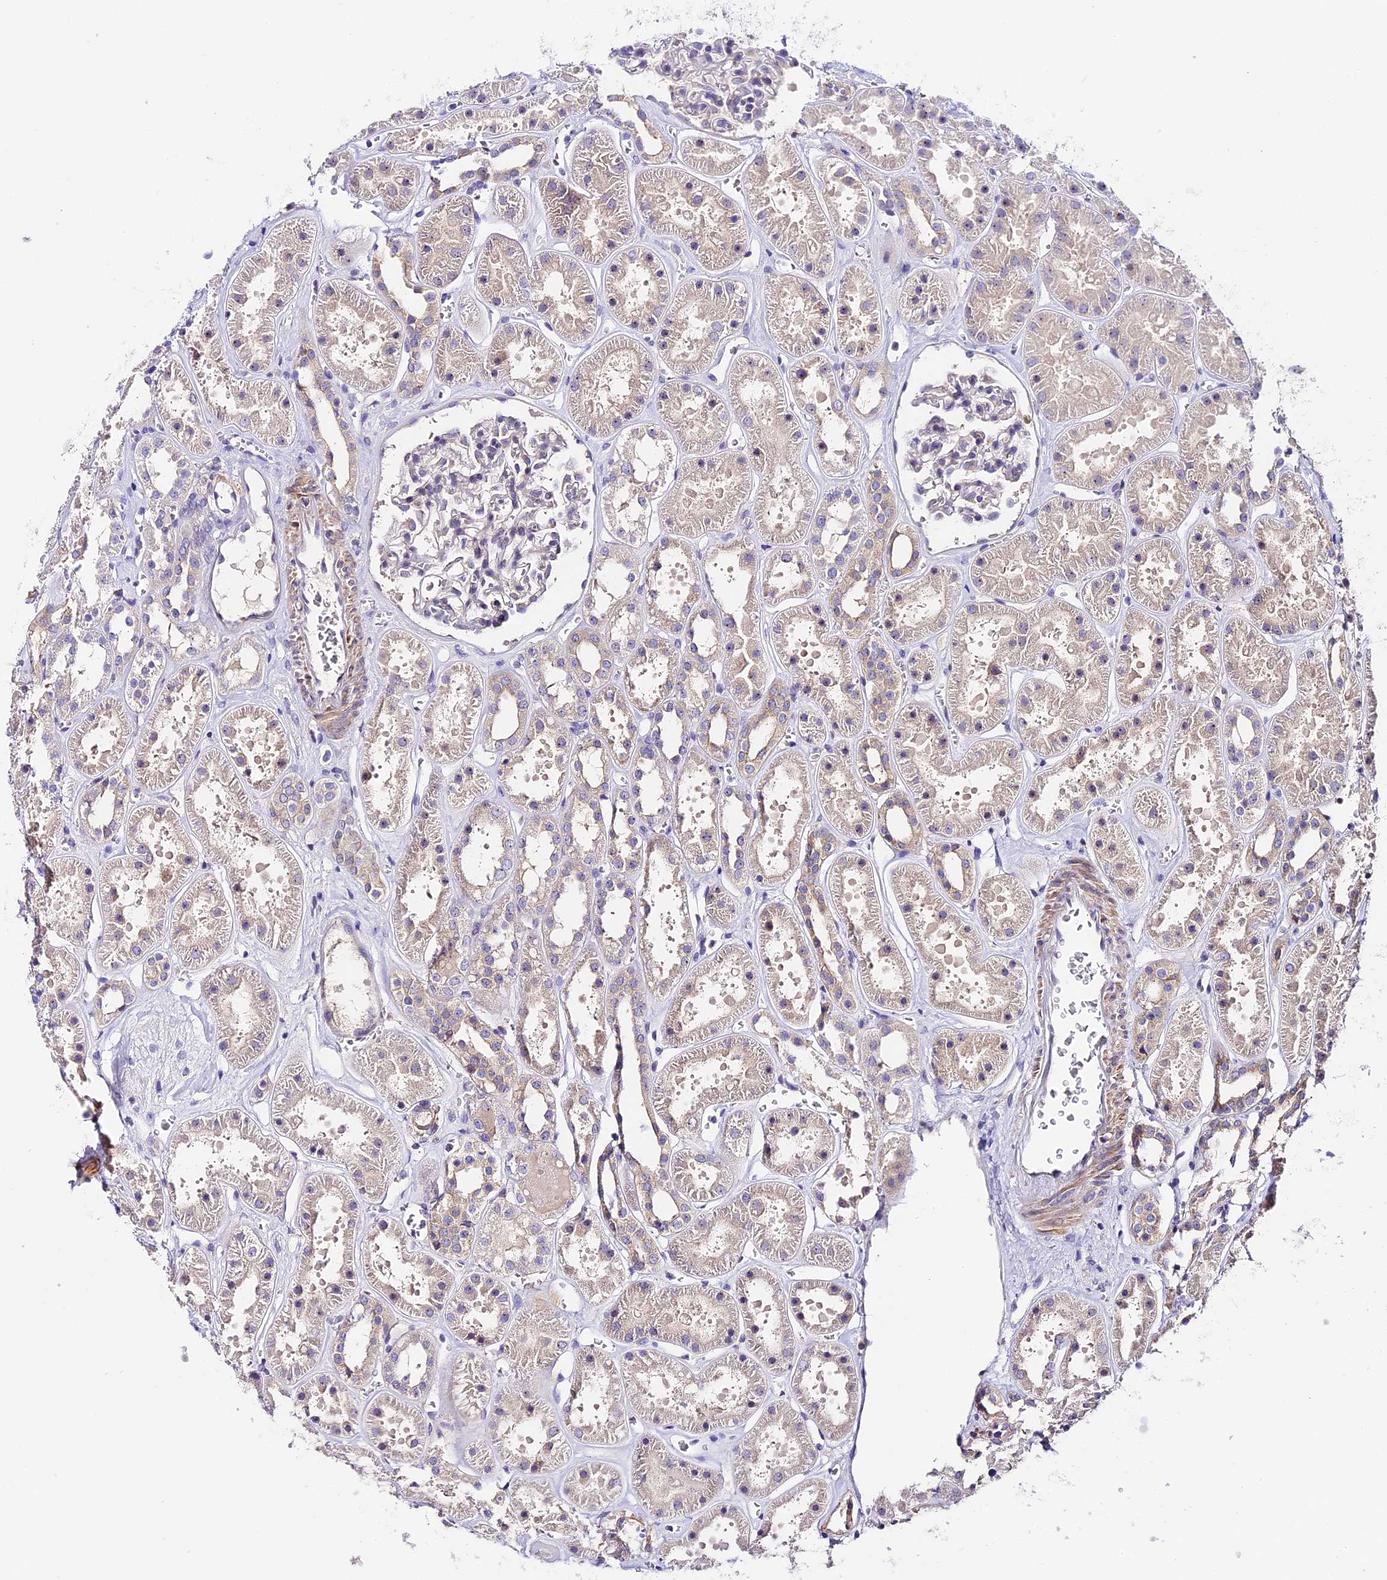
{"staining": {"intensity": "negative", "quantity": "none", "location": "none"}, "tissue": "kidney", "cell_type": "Cells in glomeruli", "image_type": "normal", "snomed": [{"axis": "morphology", "description": "Normal tissue, NOS"}, {"axis": "topography", "description": "Kidney"}], "caption": "This is an immunohistochemistry micrograph of normal kidney. There is no staining in cells in glomeruli.", "gene": "RAD51", "patient": {"sex": "female", "age": 41}}